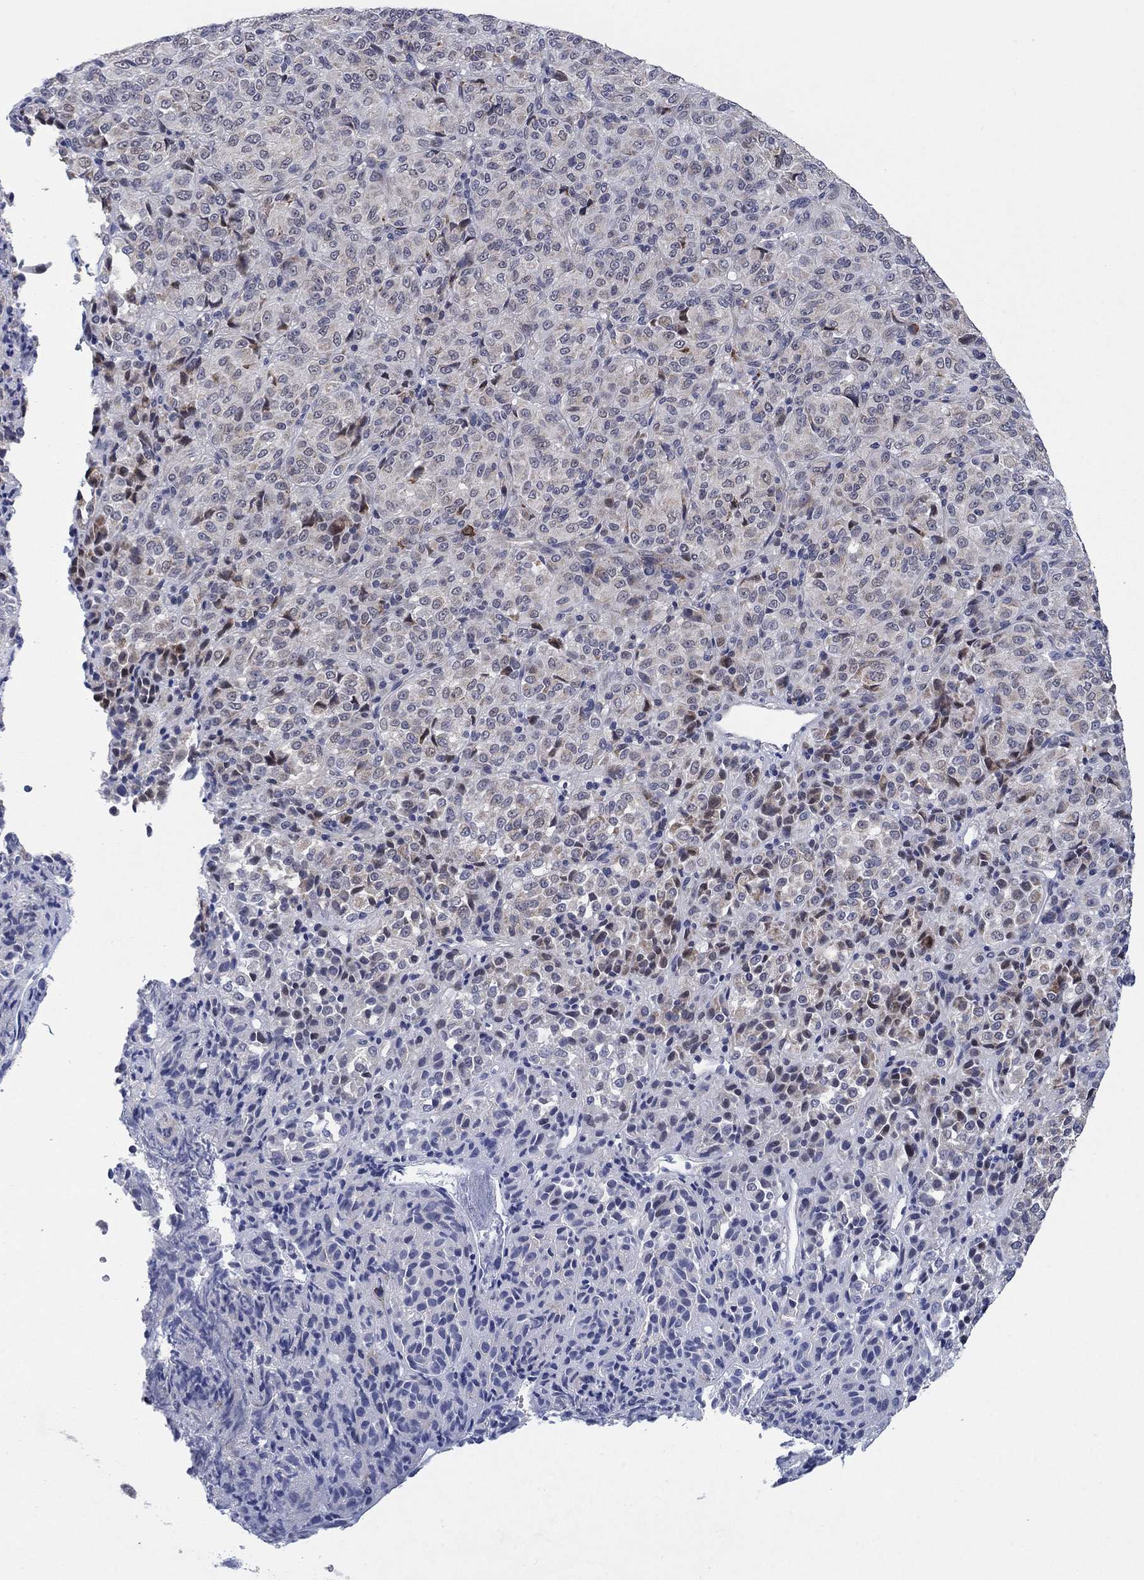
{"staining": {"intensity": "negative", "quantity": "none", "location": "none"}, "tissue": "melanoma", "cell_type": "Tumor cells", "image_type": "cancer", "snomed": [{"axis": "morphology", "description": "Malignant melanoma, Metastatic site"}, {"axis": "topography", "description": "Brain"}], "caption": "Immunohistochemistry (IHC) of human melanoma reveals no expression in tumor cells.", "gene": "SDC1", "patient": {"sex": "female", "age": 56}}